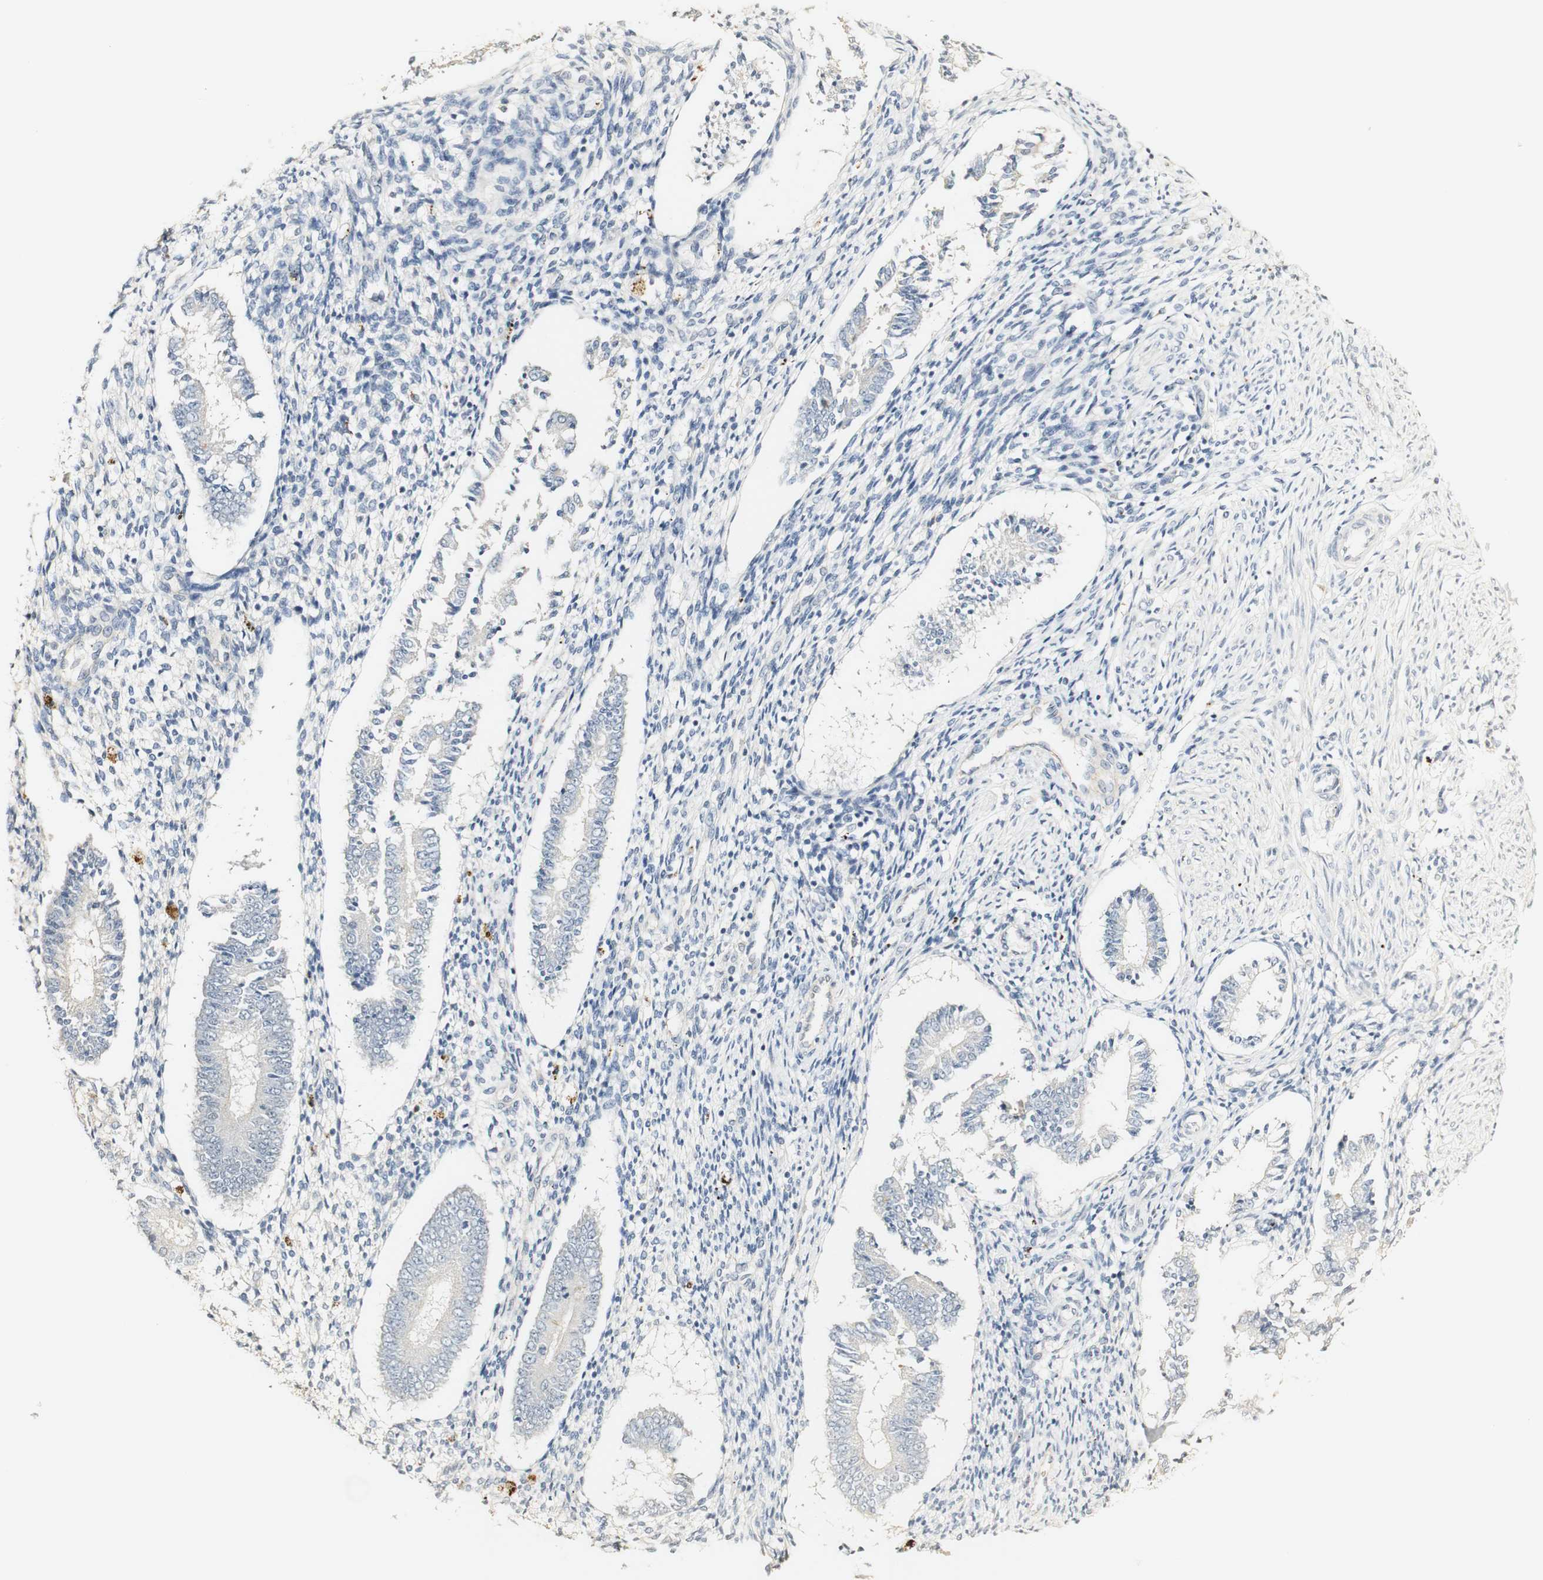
{"staining": {"intensity": "negative", "quantity": "none", "location": "none"}, "tissue": "endometrium", "cell_type": "Cells in endometrial stroma", "image_type": "normal", "snomed": [{"axis": "morphology", "description": "Normal tissue, NOS"}, {"axis": "topography", "description": "Endometrium"}], "caption": "High power microscopy image of an immunohistochemistry photomicrograph of unremarkable endometrium, revealing no significant staining in cells in endometrial stroma.", "gene": "SYT7", "patient": {"sex": "female", "age": 42}}